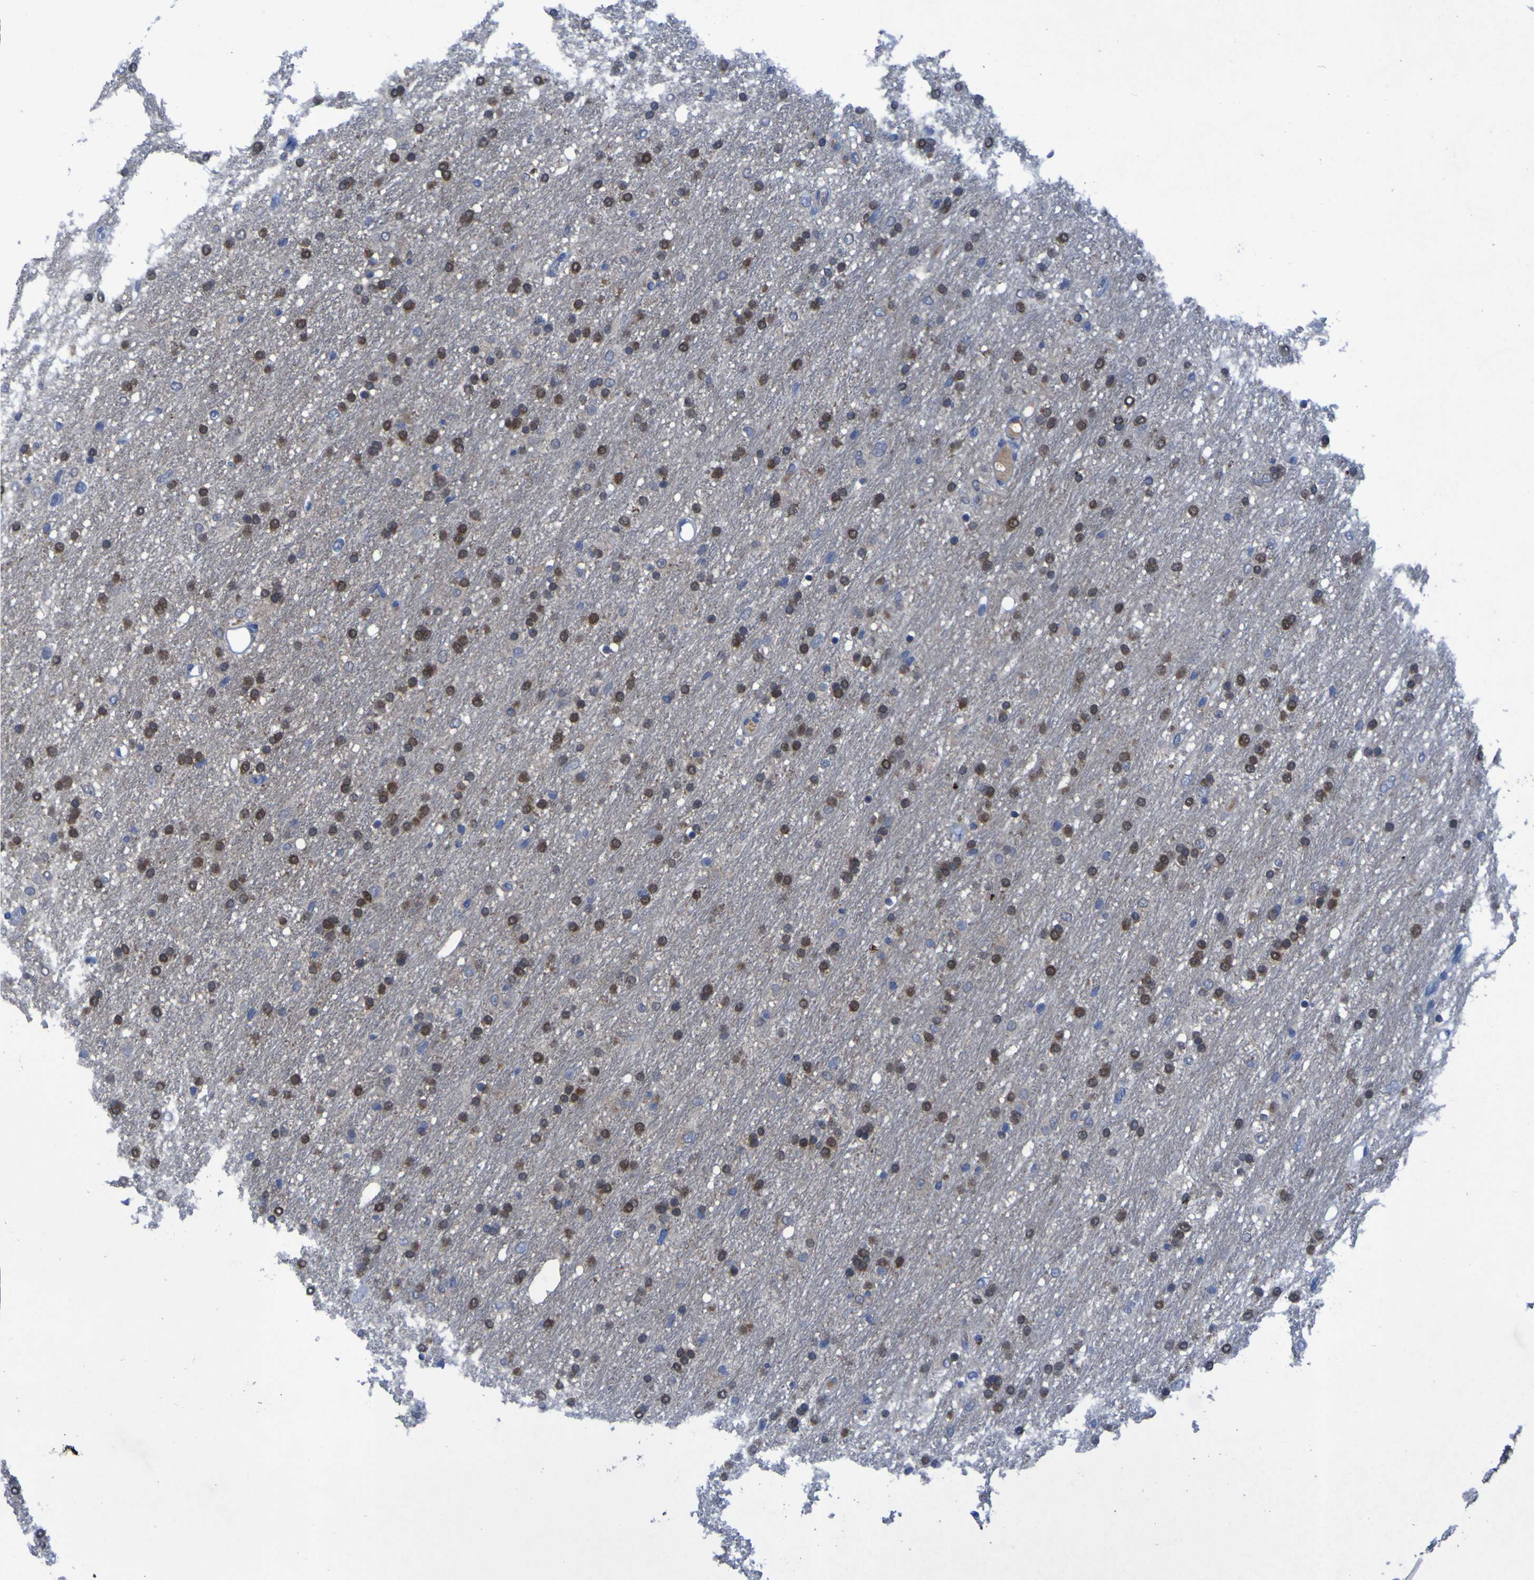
{"staining": {"intensity": "moderate", "quantity": ">75%", "location": "nuclear"}, "tissue": "glioma", "cell_type": "Tumor cells", "image_type": "cancer", "snomed": [{"axis": "morphology", "description": "Glioma, malignant, Low grade"}, {"axis": "topography", "description": "Brain"}], "caption": "Low-grade glioma (malignant) tissue shows moderate nuclear expression in about >75% of tumor cells, visualized by immunohistochemistry.", "gene": "SGK2", "patient": {"sex": "male", "age": 77}}